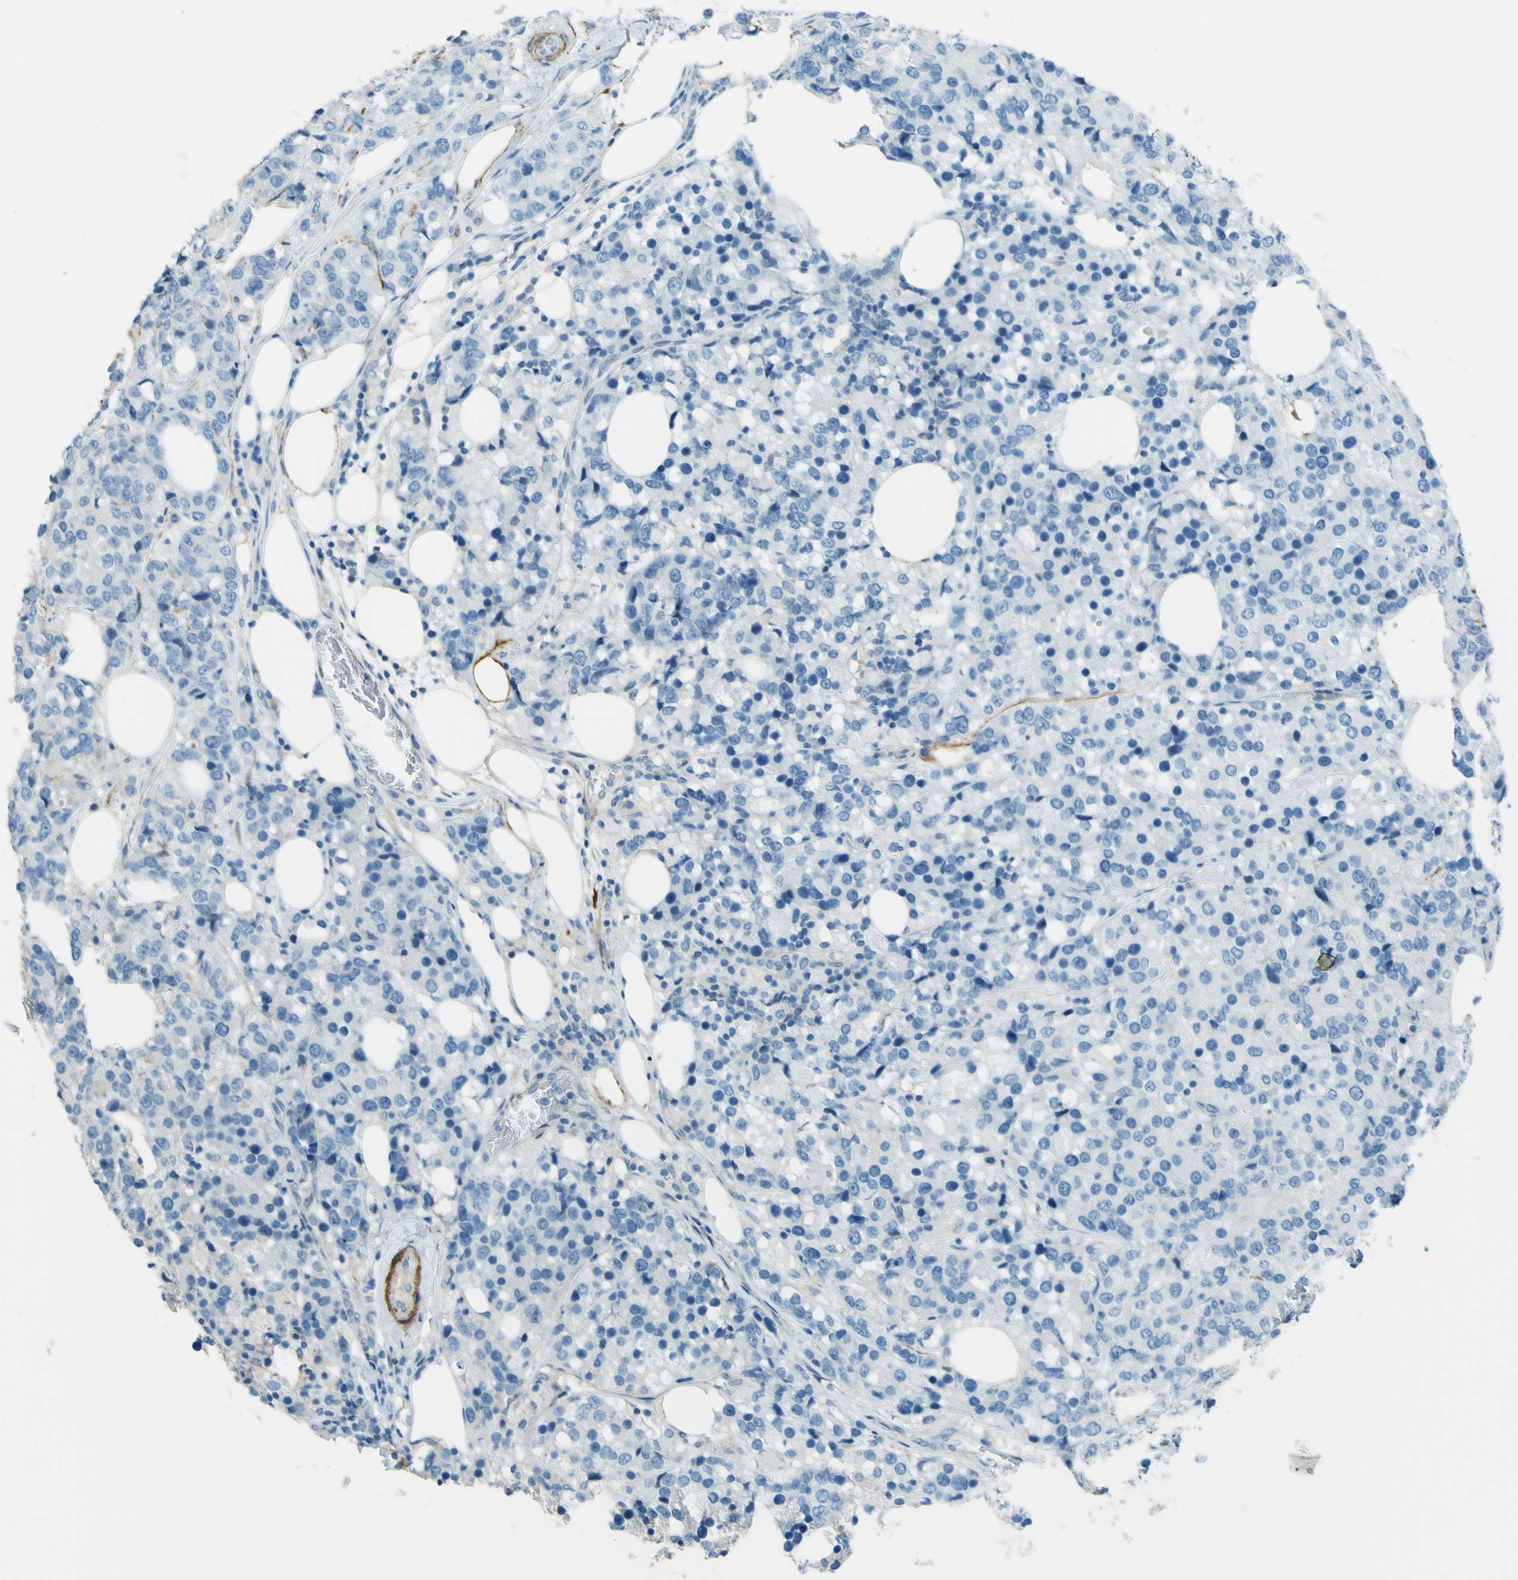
{"staining": {"intensity": "negative", "quantity": "none", "location": "none"}, "tissue": "breast cancer", "cell_type": "Tumor cells", "image_type": "cancer", "snomed": [{"axis": "morphology", "description": "Lobular carcinoma"}, {"axis": "topography", "description": "Breast"}], "caption": "A photomicrograph of human breast cancer (lobular carcinoma) is negative for staining in tumor cells. (Stains: DAB immunohistochemistry (IHC) with hematoxylin counter stain, Microscopy: brightfield microscopy at high magnification).", "gene": "NEXN", "patient": {"sex": "female", "age": 59}}